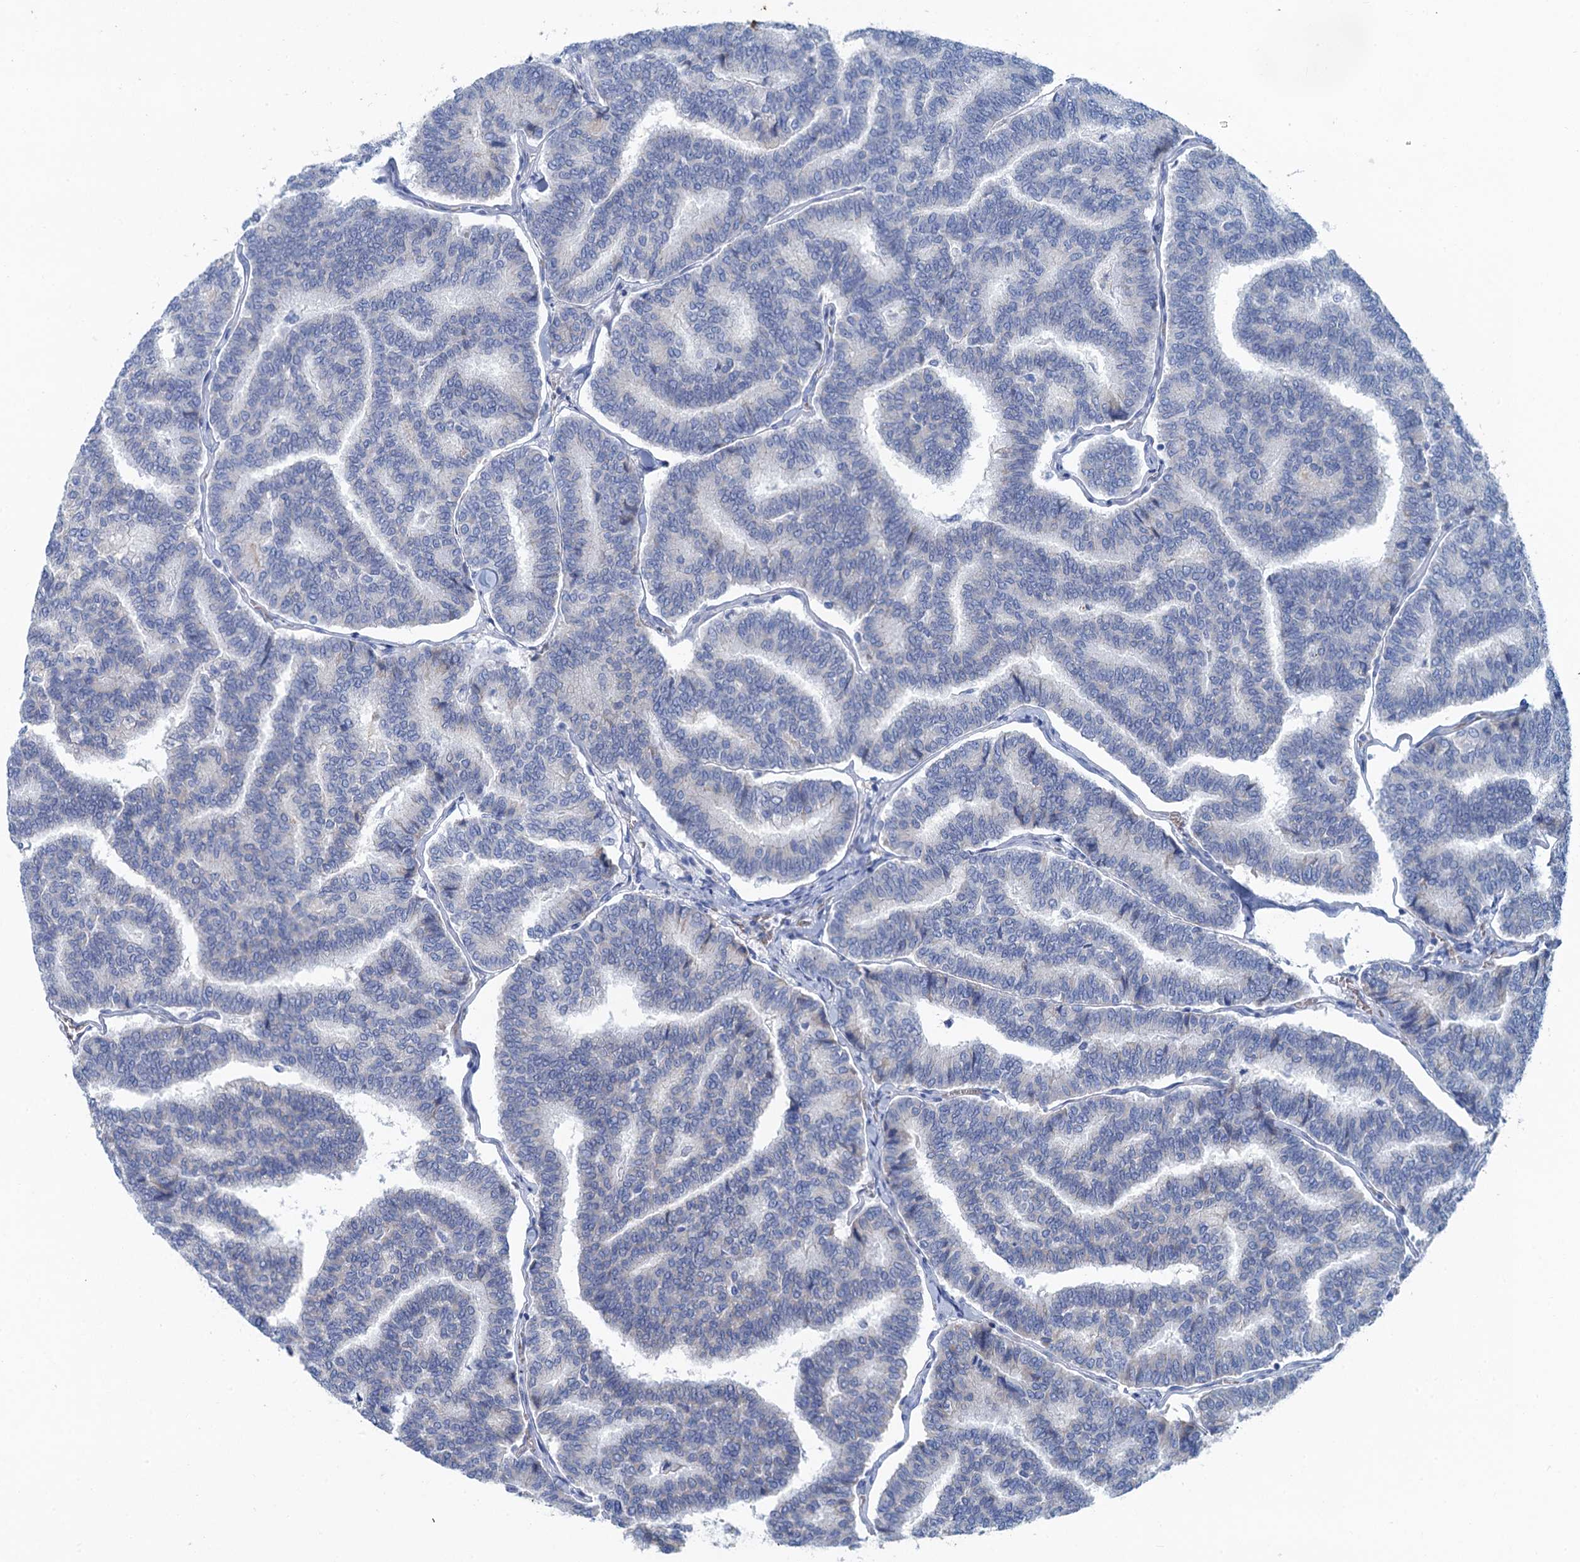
{"staining": {"intensity": "negative", "quantity": "none", "location": "none"}, "tissue": "thyroid cancer", "cell_type": "Tumor cells", "image_type": "cancer", "snomed": [{"axis": "morphology", "description": "Papillary adenocarcinoma, NOS"}, {"axis": "topography", "description": "Thyroid gland"}], "caption": "Immunohistochemistry histopathology image of neoplastic tissue: thyroid cancer stained with DAB (3,3'-diaminobenzidine) reveals no significant protein expression in tumor cells. Nuclei are stained in blue.", "gene": "MYADML2", "patient": {"sex": "female", "age": 35}}